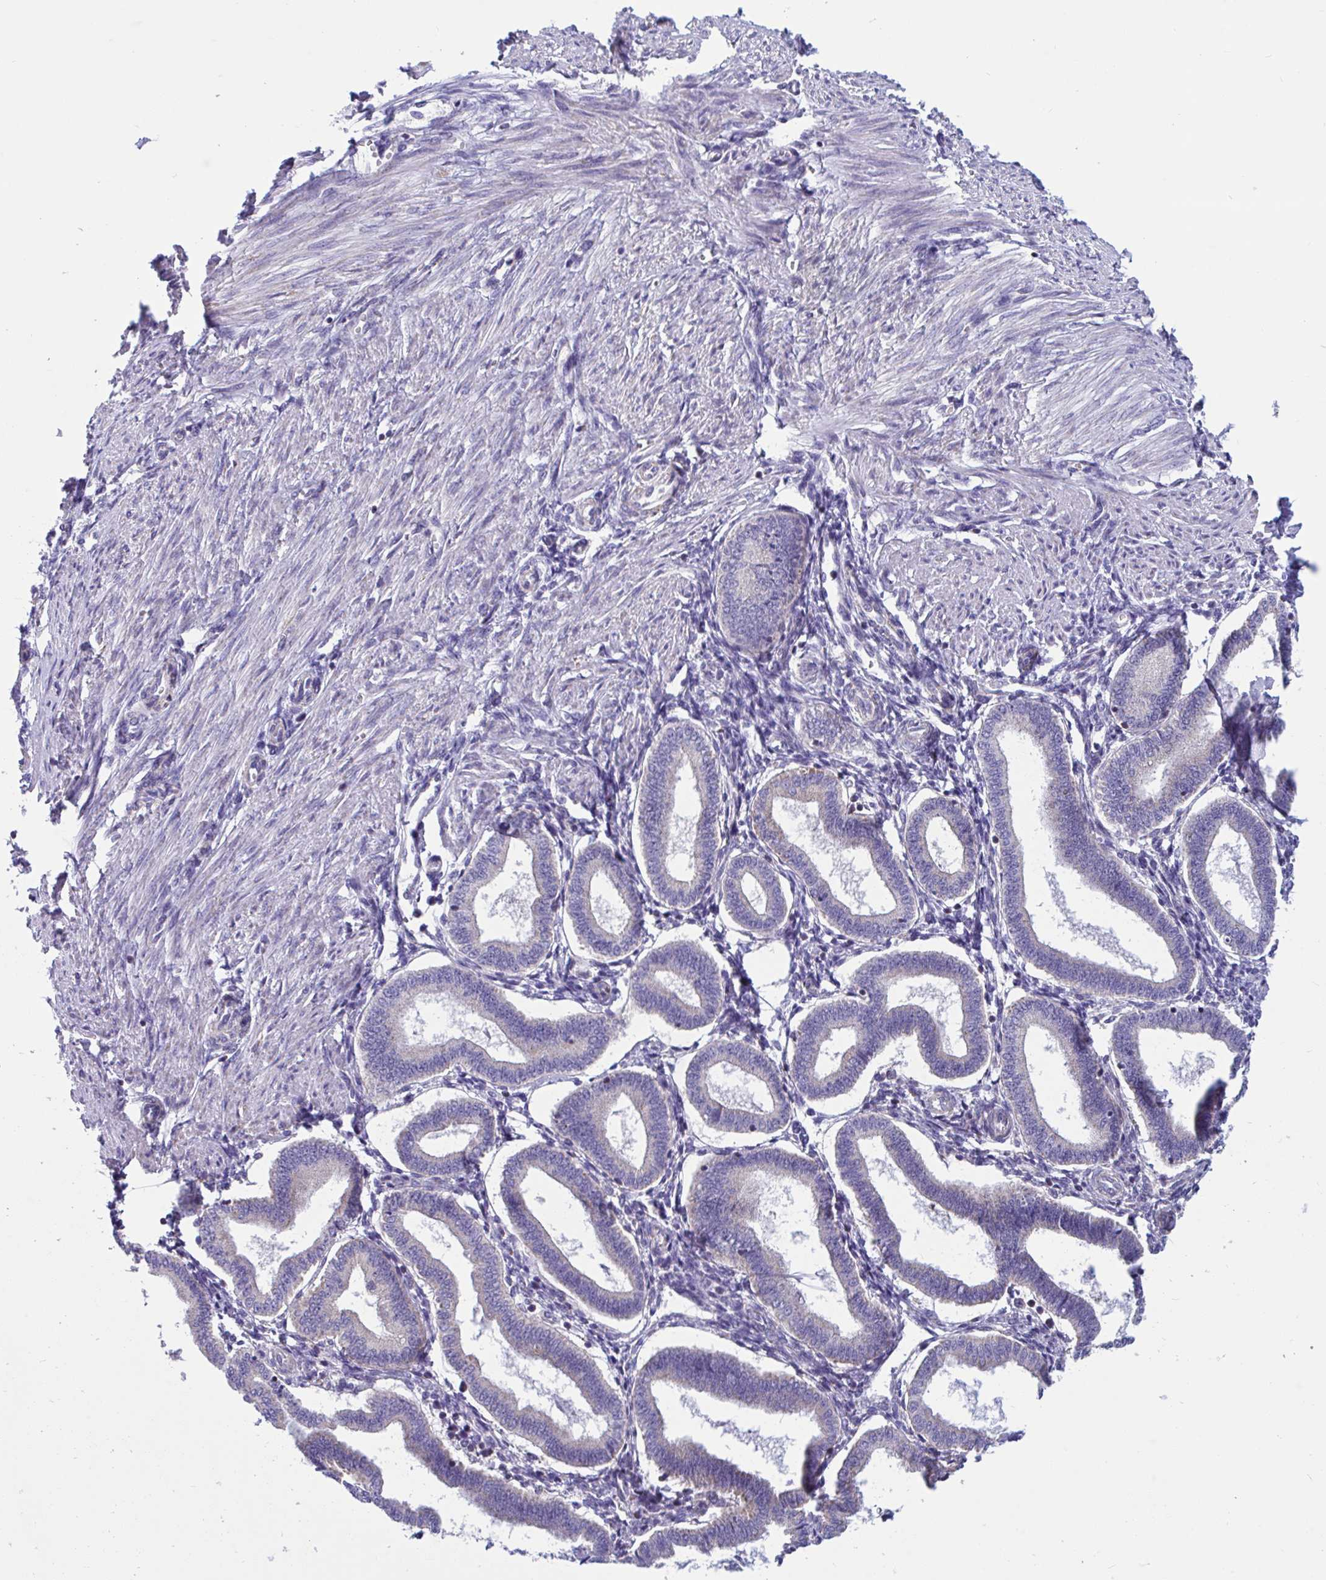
{"staining": {"intensity": "negative", "quantity": "none", "location": "none"}, "tissue": "endometrium", "cell_type": "Cells in endometrial stroma", "image_type": "normal", "snomed": [{"axis": "morphology", "description": "Normal tissue, NOS"}, {"axis": "topography", "description": "Endometrium"}], "caption": "An IHC histopathology image of benign endometrium is shown. There is no staining in cells in endometrial stroma of endometrium.", "gene": "OR13A1", "patient": {"sex": "female", "age": 24}}